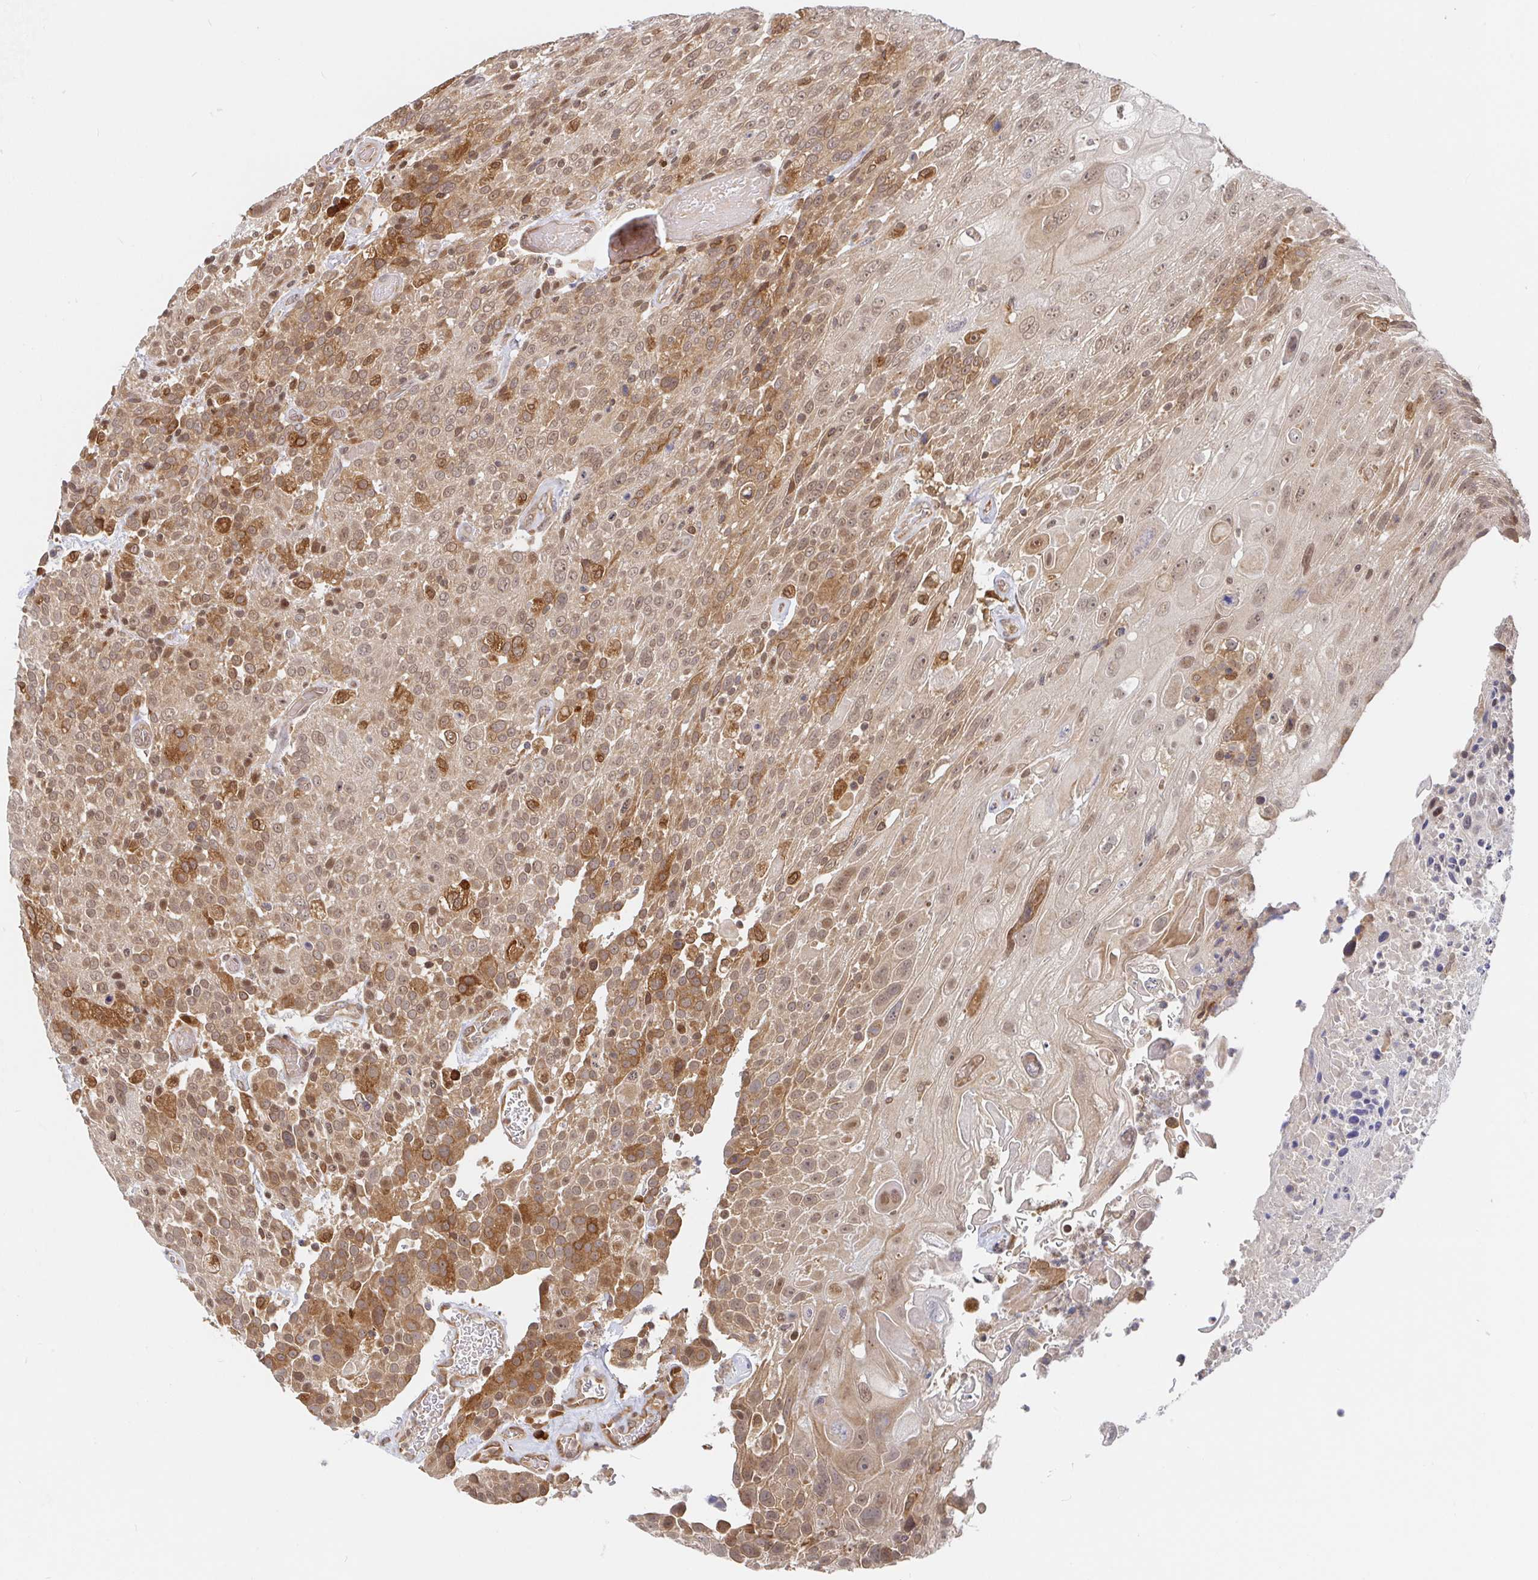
{"staining": {"intensity": "moderate", "quantity": ">75%", "location": "cytoplasmic/membranous"}, "tissue": "urothelial cancer", "cell_type": "Tumor cells", "image_type": "cancer", "snomed": [{"axis": "morphology", "description": "Urothelial carcinoma, High grade"}, {"axis": "topography", "description": "Urinary bladder"}], "caption": "About >75% of tumor cells in human high-grade urothelial carcinoma reveal moderate cytoplasmic/membranous protein positivity as visualized by brown immunohistochemical staining.", "gene": "ALG1", "patient": {"sex": "female", "age": 70}}